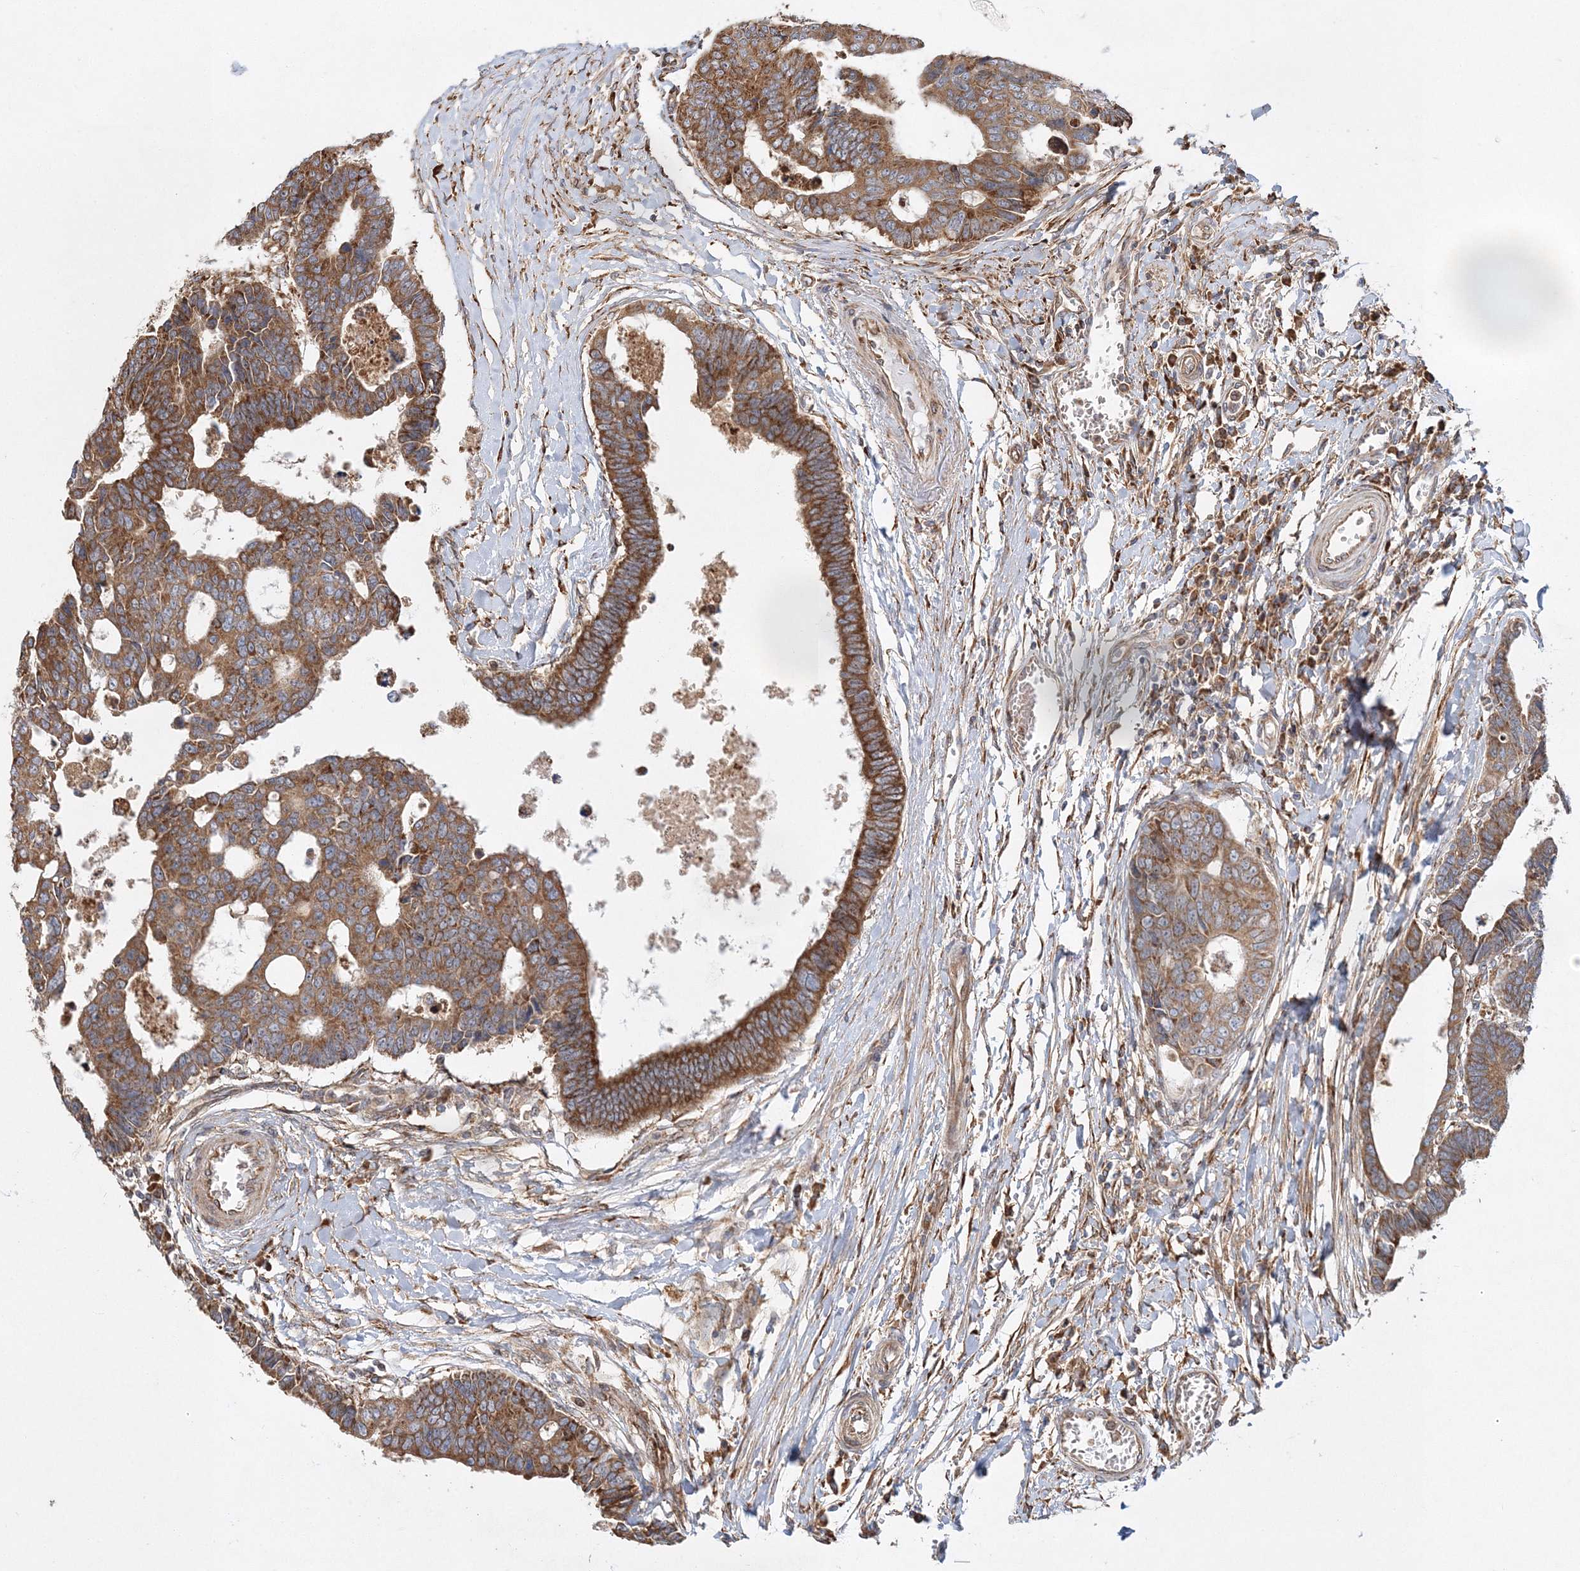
{"staining": {"intensity": "moderate", "quantity": ">75%", "location": "cytoplasmic/membranous"}, "tissue": "colorectal cancer", "cell_type": "Tumor cells", "image_type": "cancer", "snomed": [{"axis": "morphology", "description": "Adenocarcinoma, NOS"}, {"axis": "topography", "description": "Rectum"}], "caption": "Immunohistochemical staining of adenocarcinoma (colorectal) exhibits medium levels of moderate cytoplasmic/membranous staining in approximately >75% of tumor cells.", "gene": "ZFYVE16", "patient": {"sex": "male", "age": 84}}